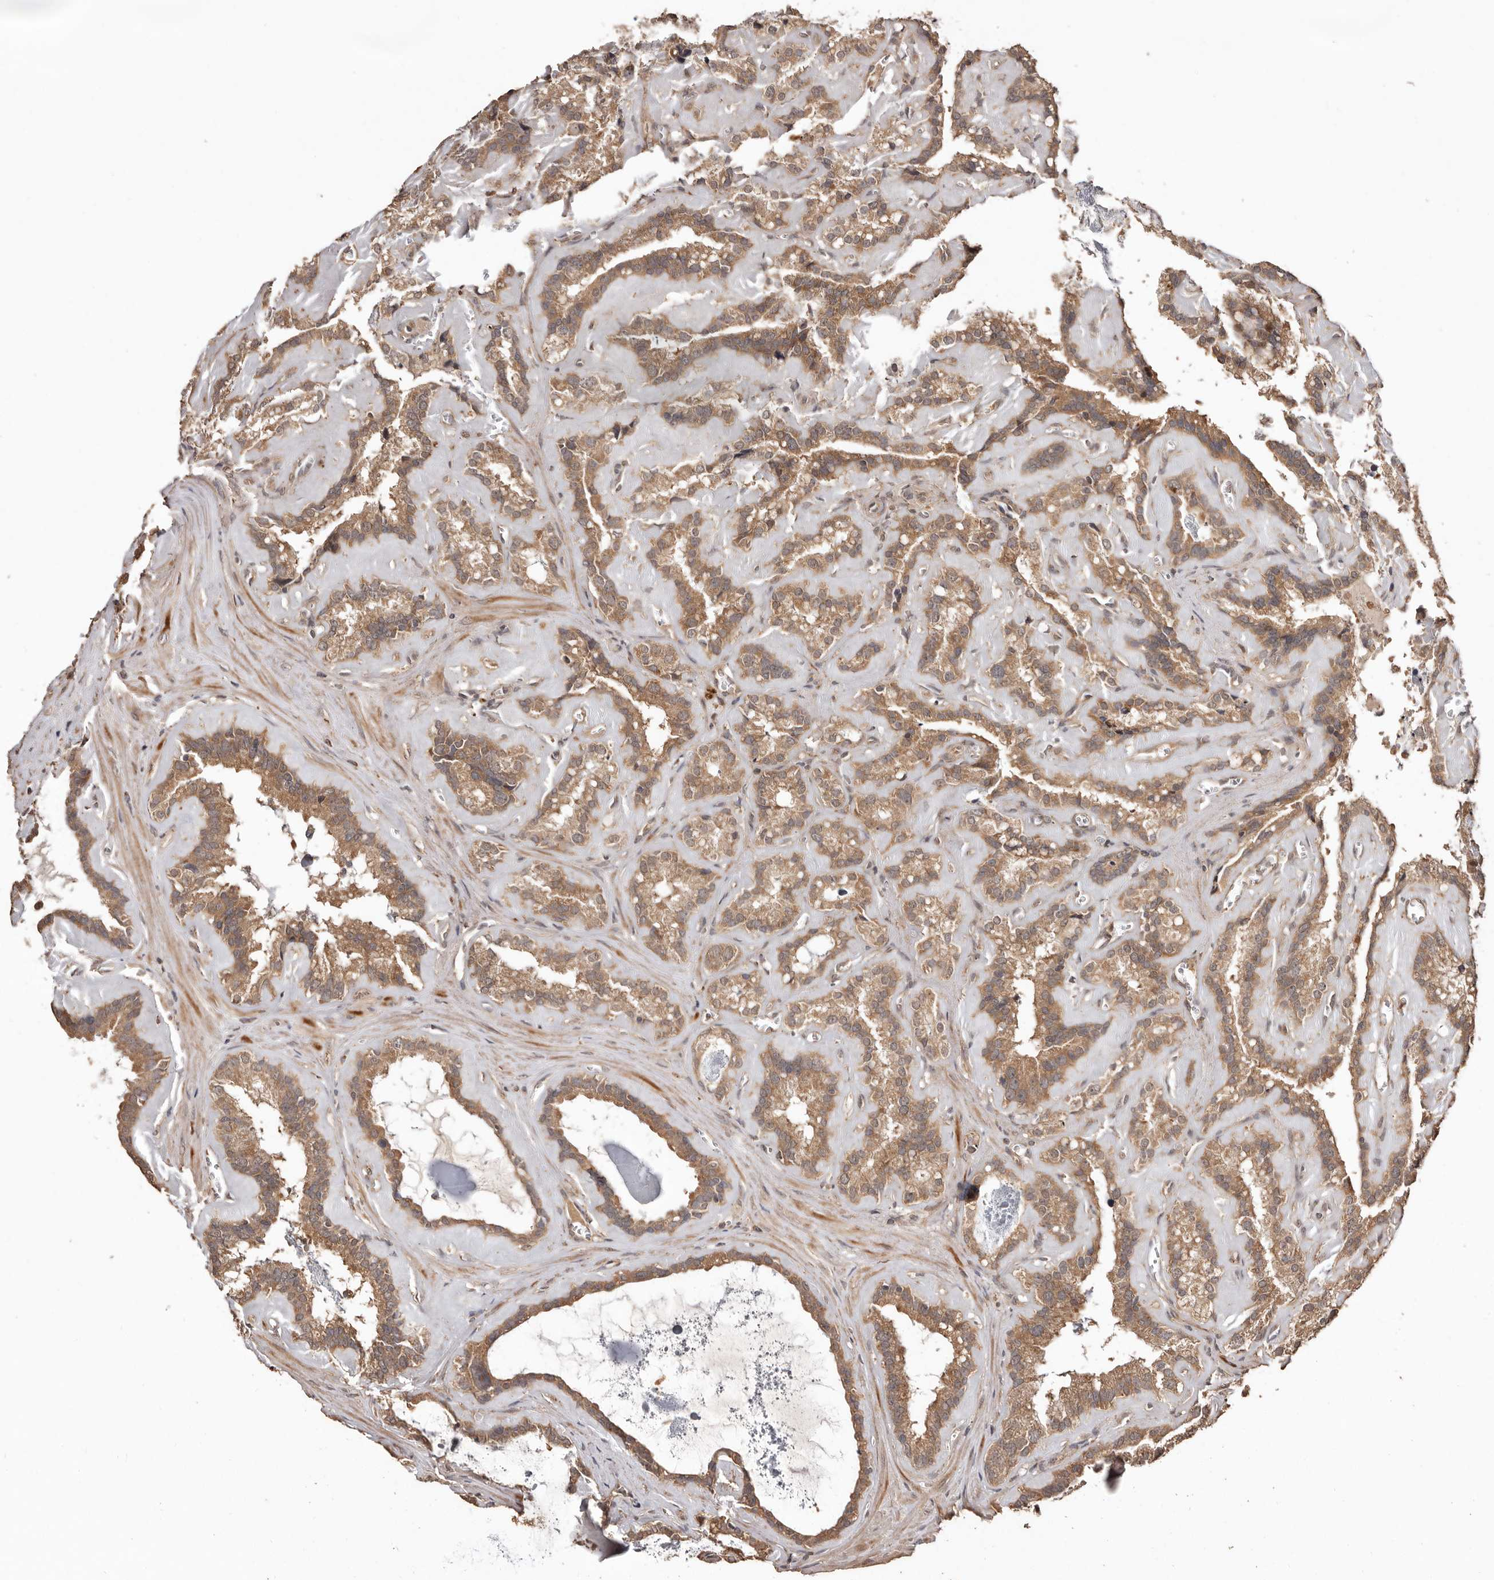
{"staining": {"intensity": "moderate", "quantity": ">75%", "location": "cytoplasmic/membranous"}, "tissue": "seminal vesicle", "cell_type": "Glandular cells", "image_type": "normal", "snomed": [{"axis": "morphology", "description": "Normal tissue, NOS"}, {"axis": "topography", "description": "Prostate"}, {"axis": "topography", "description": "Seminal veicle"}], "caption": "A histopathology image of seminal vesicle stained for a protein exhibits moderate cytoplasmic/membranous brown staining in glandular cells.", "gene": "RWDD1", "patient": {"sex": "male", "age": 59}}